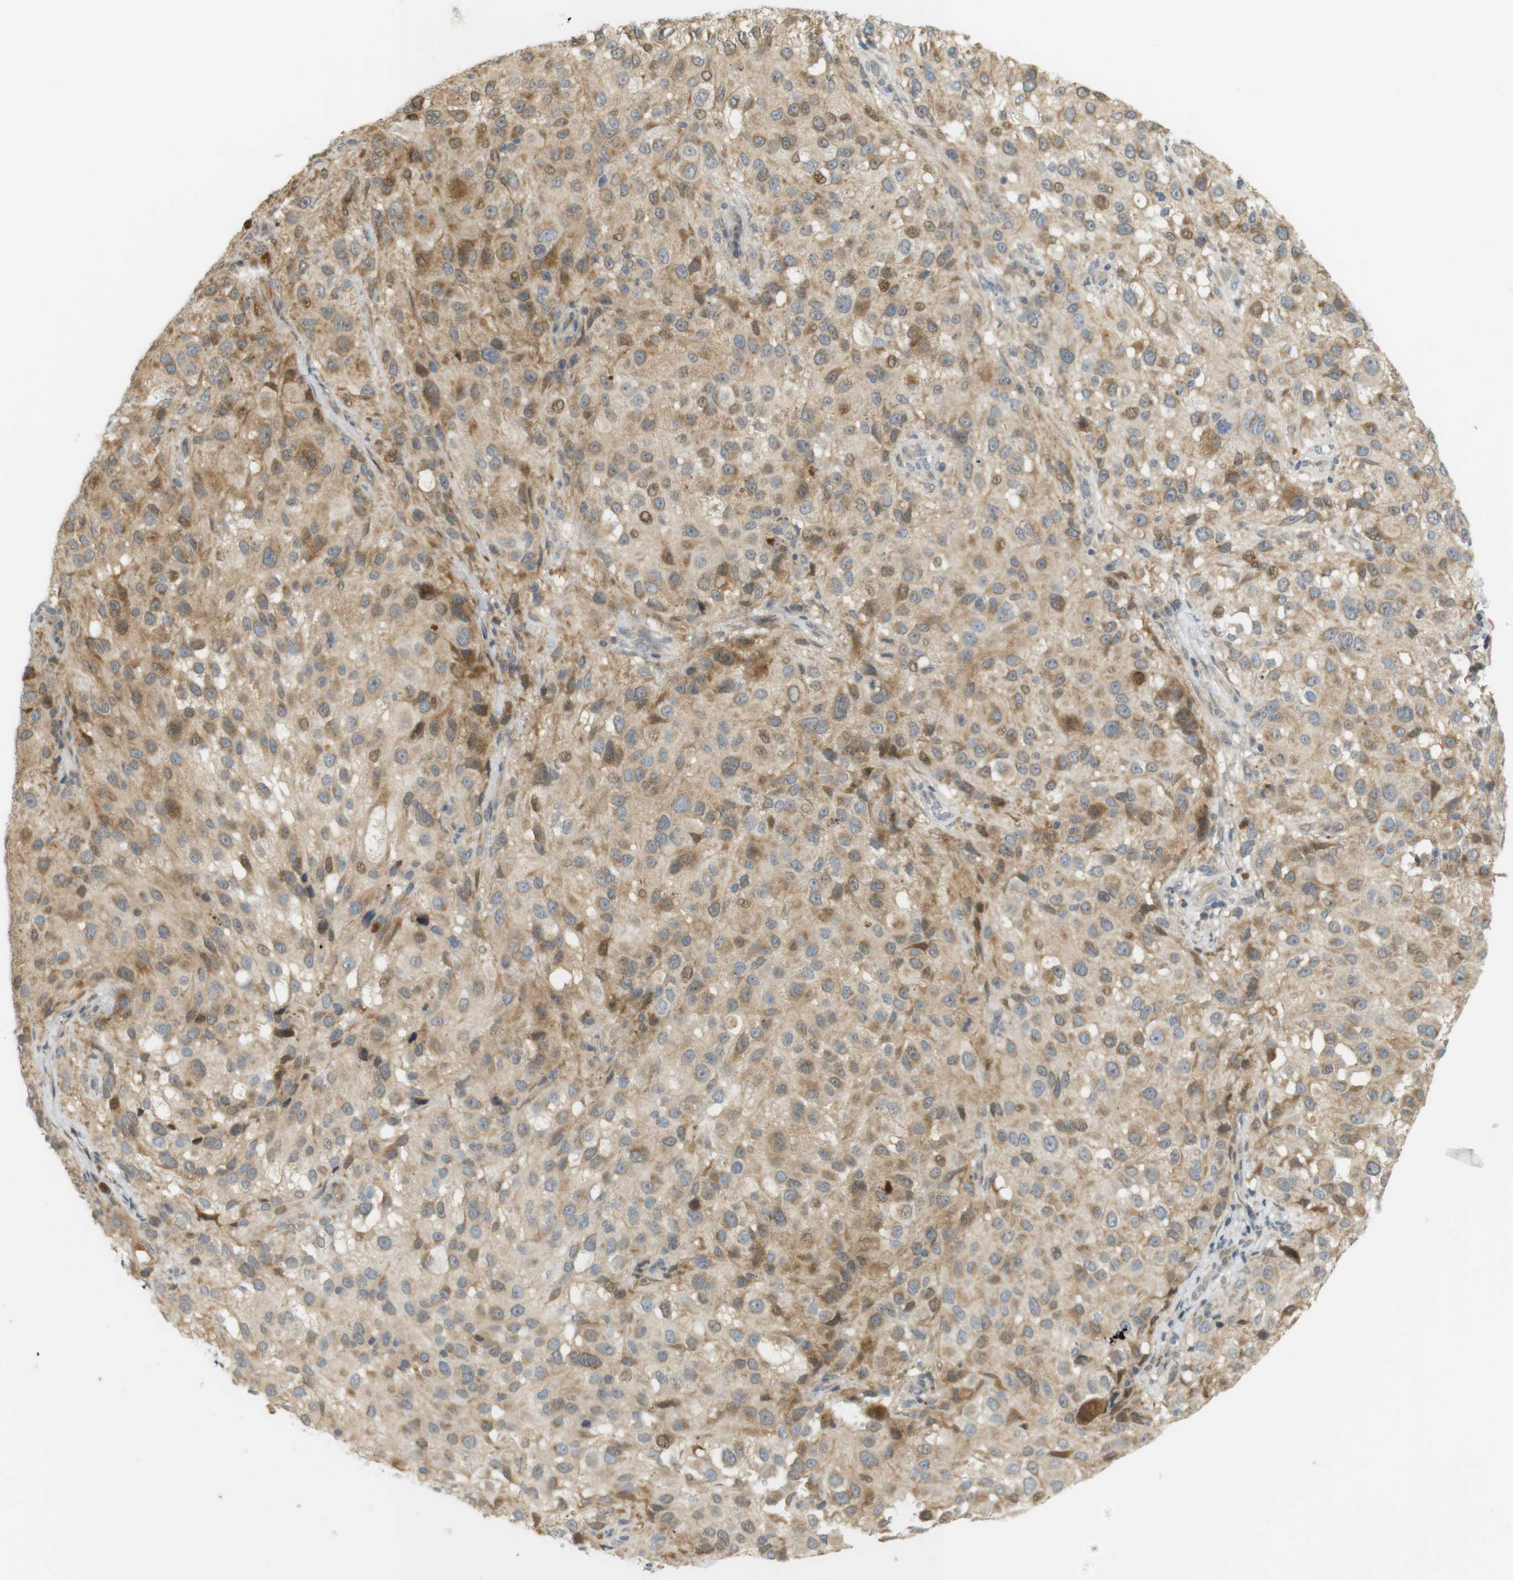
{"staining": {"intensity": "moderate", "quantity": ">75%", "location": "cytoplasmic/membranous"}, "tissue": "melanoma", "cell_type": "Tumor cells", "image_type": "cancer", "snomed": [{"axis": "morphology", "description": "Necrosis, NOS"}, {"axis": "morphology", "description": "Malignant melanoma, NOS"}, {"axis": "topography", "description": "Skin"}], "caption": "About >75% of tumor cells in human melanoma exhibit moderate cytoplasmic/membranous protein expression as visualized by brown immunohistochemical staining.", "gene": "CLRN3", "patient": {"sex": "female", "age": 87}}